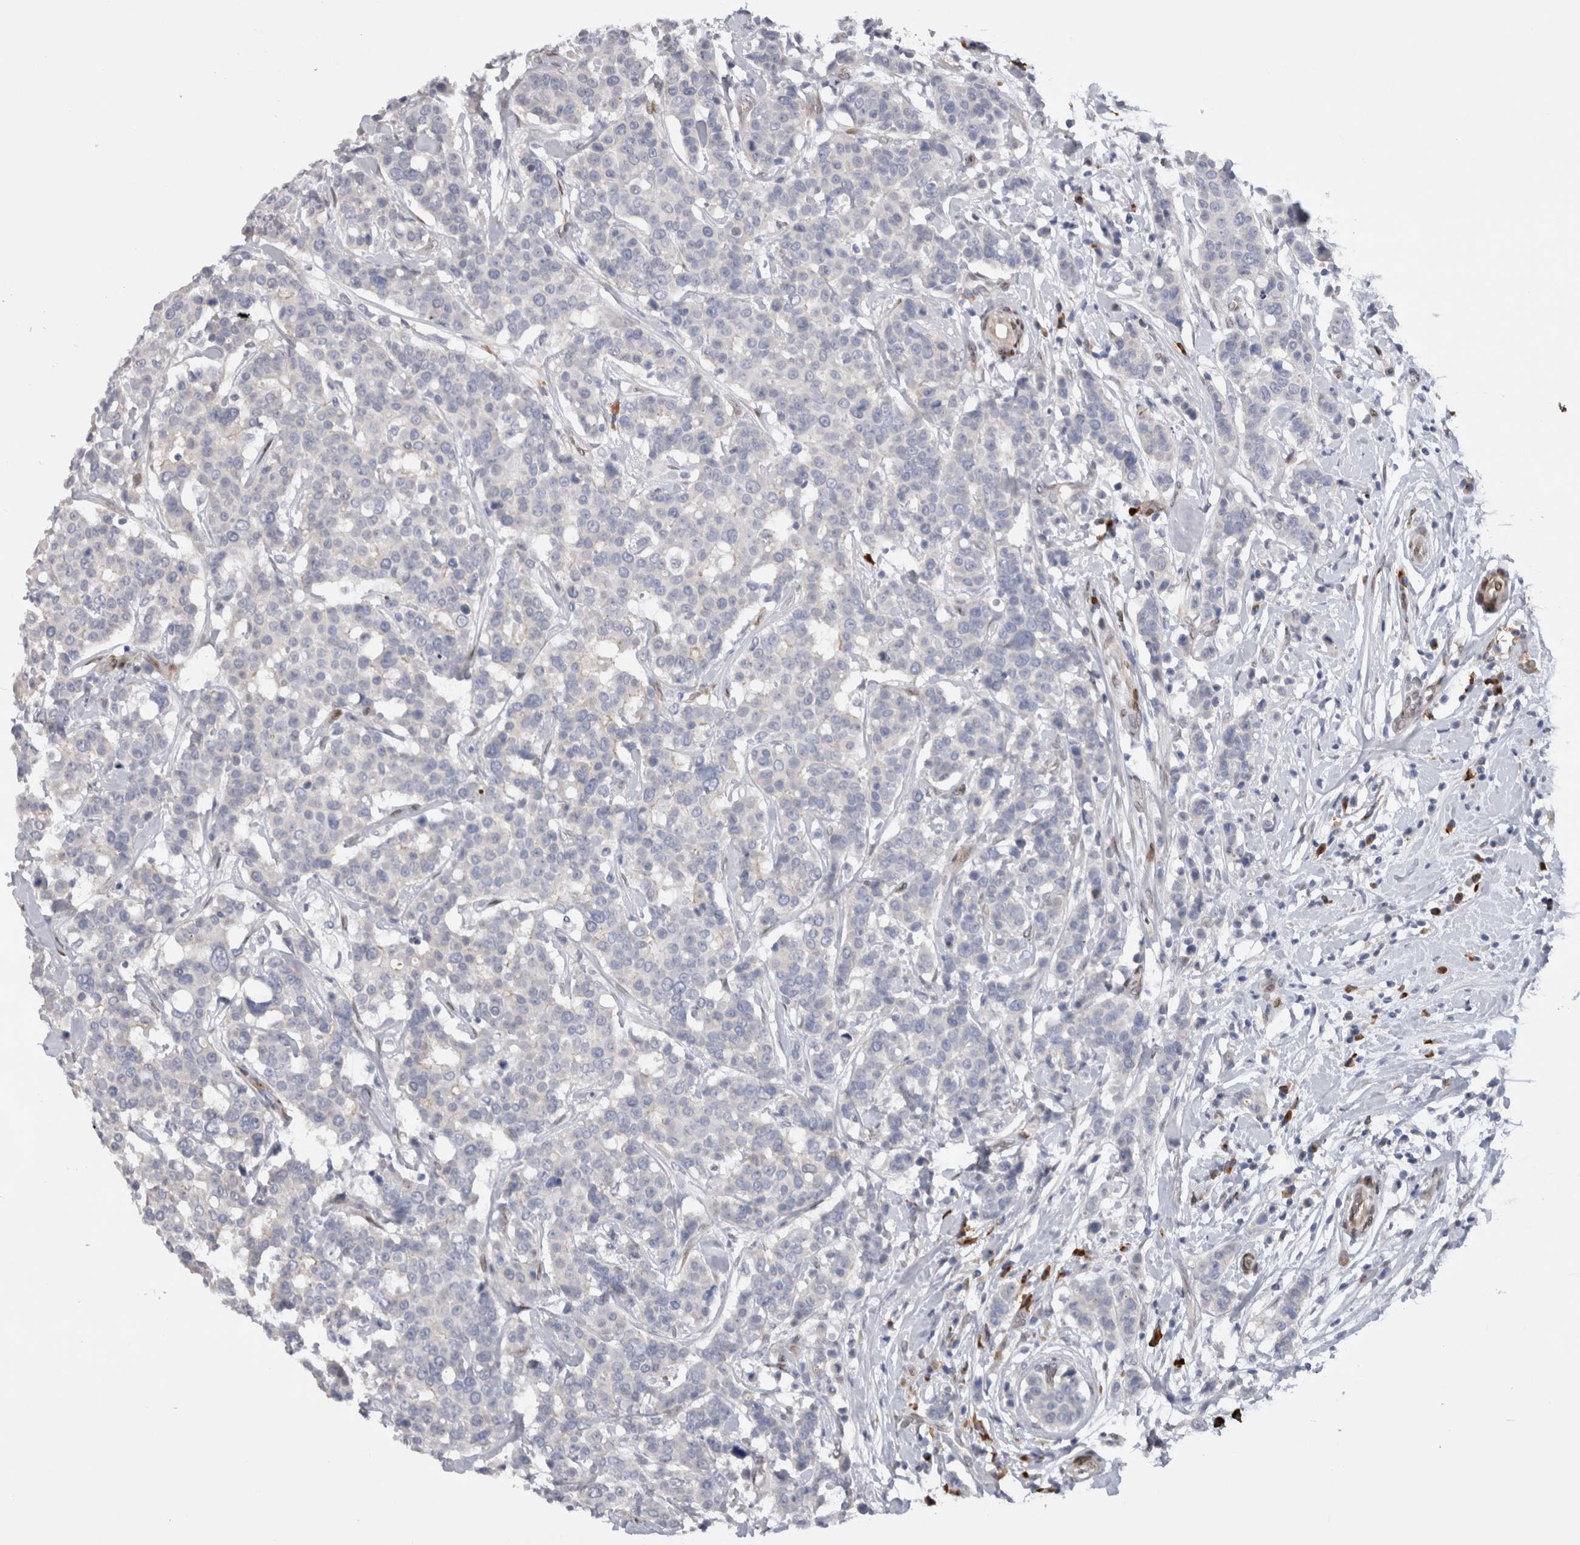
{"staining": {"intensity": "negative", "quantity": "none", "location": "none"}, "tissue": "breast cancer", "cell_type": "Tumor cells", "image_type": "cancer", "snomed": [{"axis": "morphology", "description": "Duct carcinoma"}, {"axis": "topography", "description": "Breast"}], "caption": "Tumor cells show no significant protein expression in invasive ductal carcinoma (breast).", "gene": "DMTN", "patient": {"sex": "female", "age": 27}}